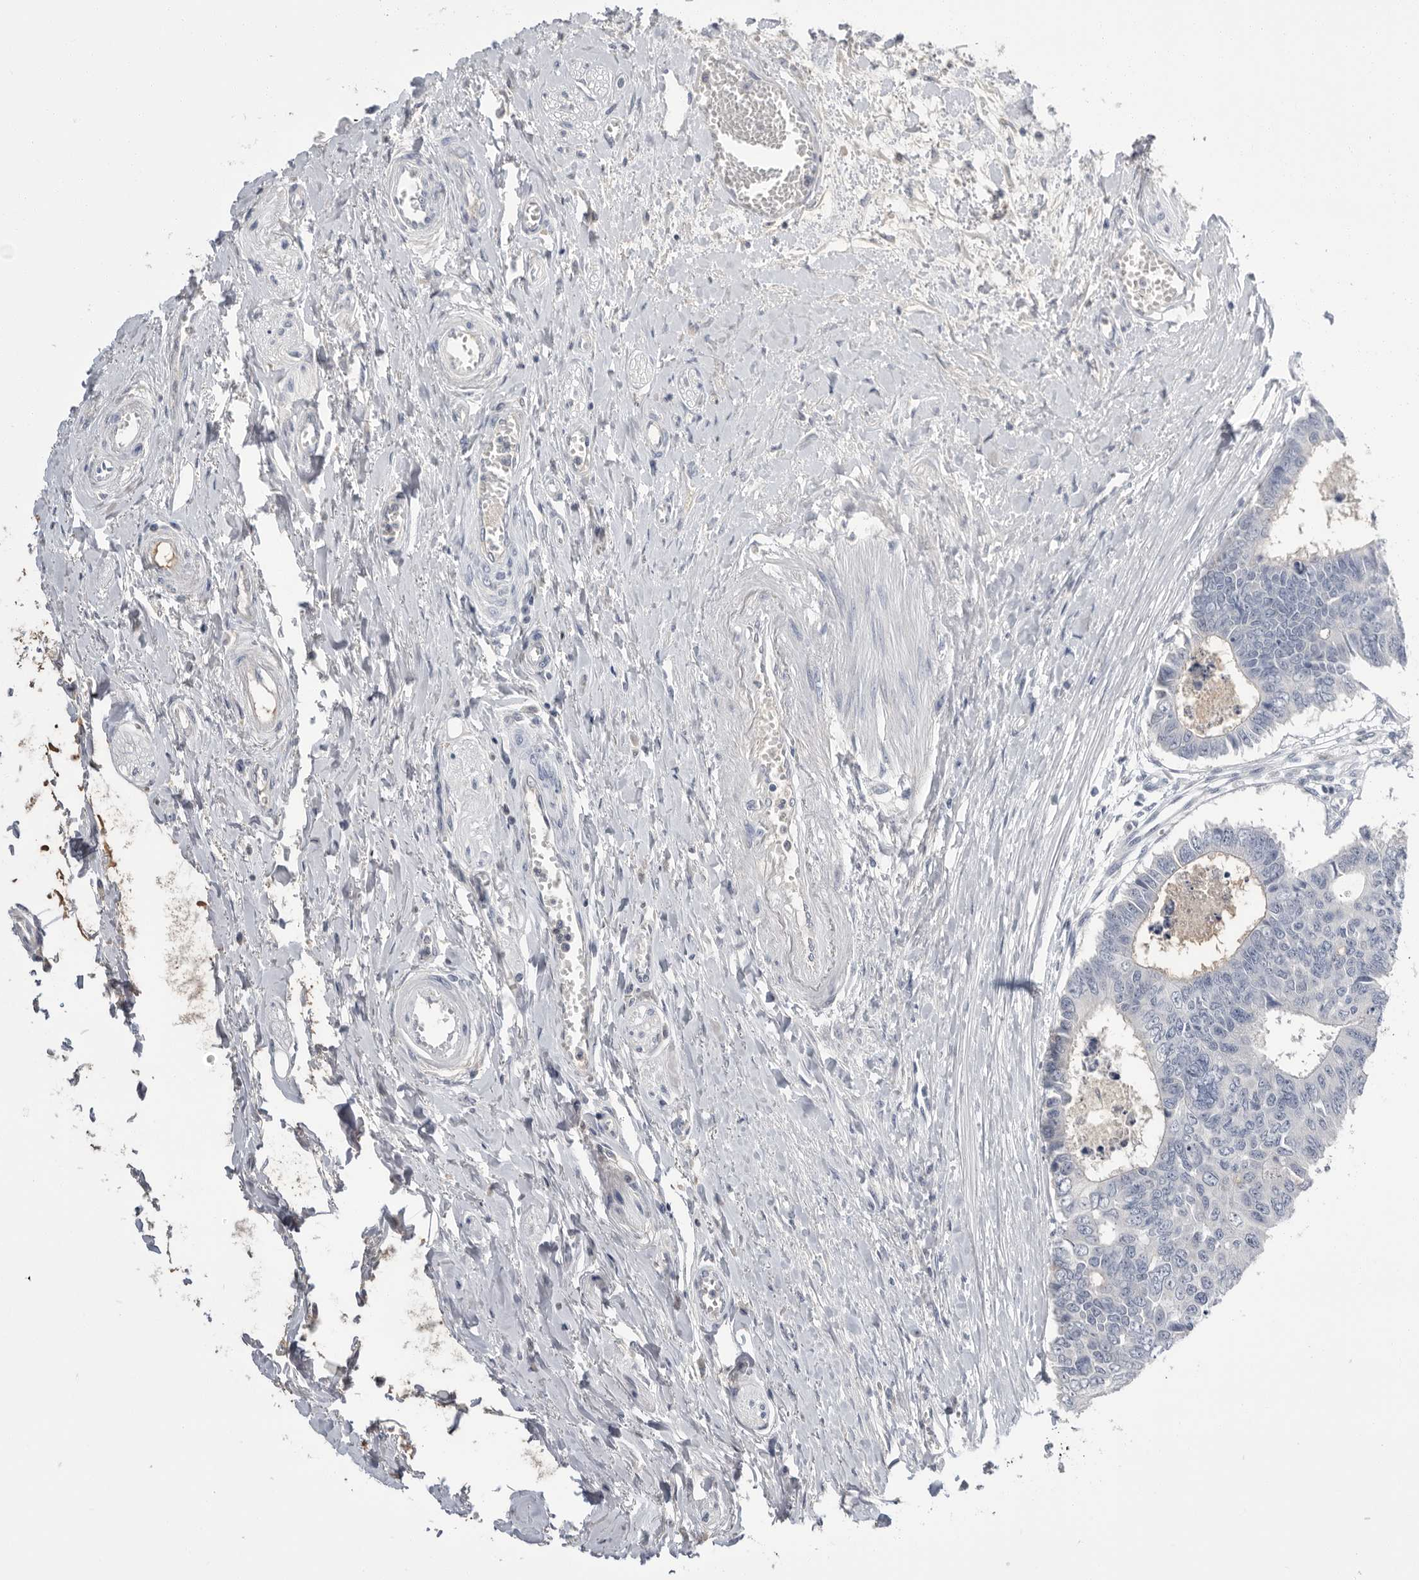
{"staining": {"intensity": "negative", "quantity": "none", "location": "none"}, "tissue": "colorectal cancer", "cell_type": "Tumor cells", "image_type": "cancer", "snomed": [{"axis": "morphology", "description": "Adenocarcinoma, NOS"}, {"axis": "topography", "description": "Rectum"}], "caption": "Immunohistochemistry (IHC) photomicrograph of neoplastic tissue: colorectal cancer stained with DAB shows no significant protein staining in tumor cells.", "gene": "APOA2", "patient": {"sex": "male", "age": 84}}